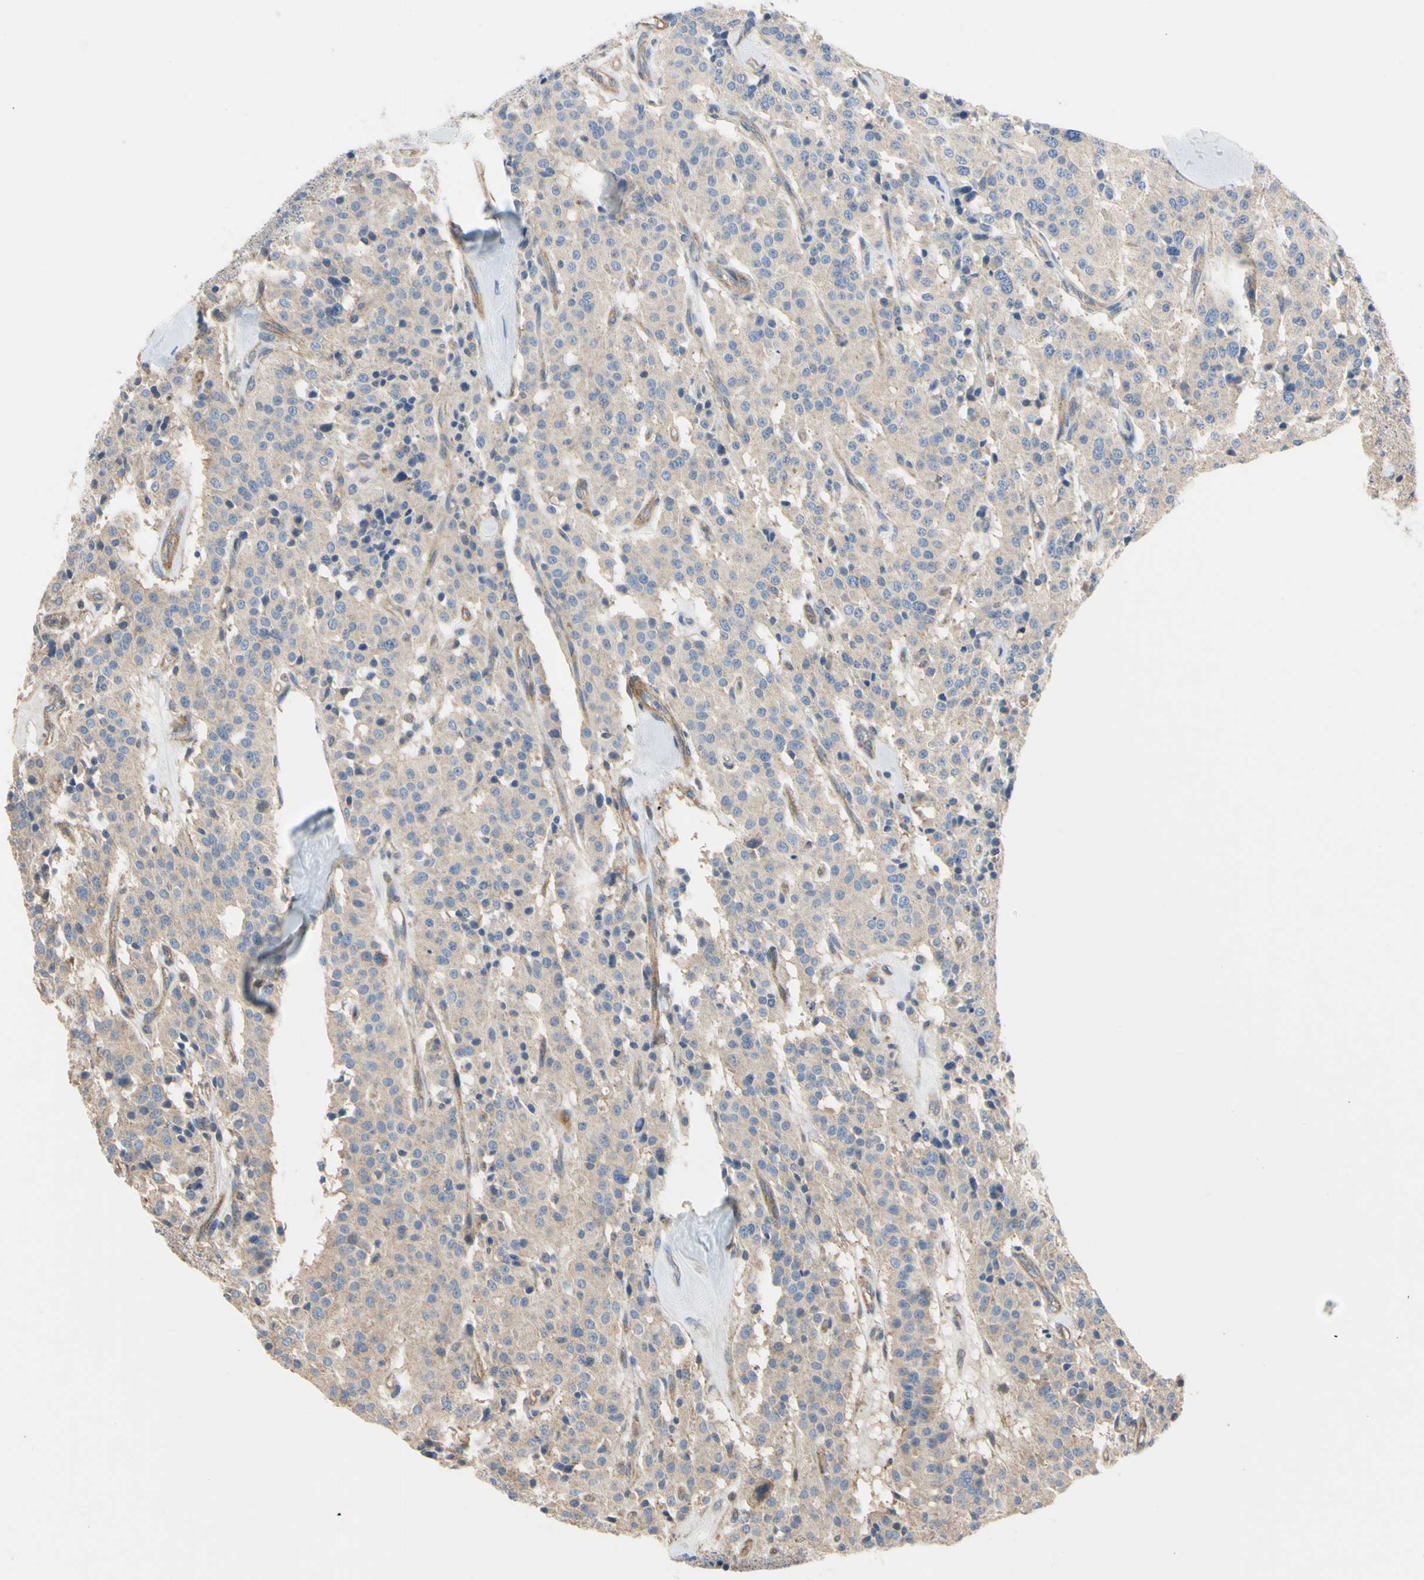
{"staining": {"intensity": "weak", "quantity": "25%-75%", "location": "cytoplasmic/membranous"}, "tissue": "carcinoid", "cell_type": "Tumor cells", "image_type": "cancer", "snomed": [{"axis": "morphology", "description": "Carcinoid, malignant, NOS"}, {"axis": "topography", "description": "Lung"}], "caption": "Immunohistochemical staining of human carcinoid reveals weak cytoplasmic/membranous protein positivity in about 25%-75% of tumor cells.", "gene": "BECN1", "patient": {"sex": "male", "age": 30}}